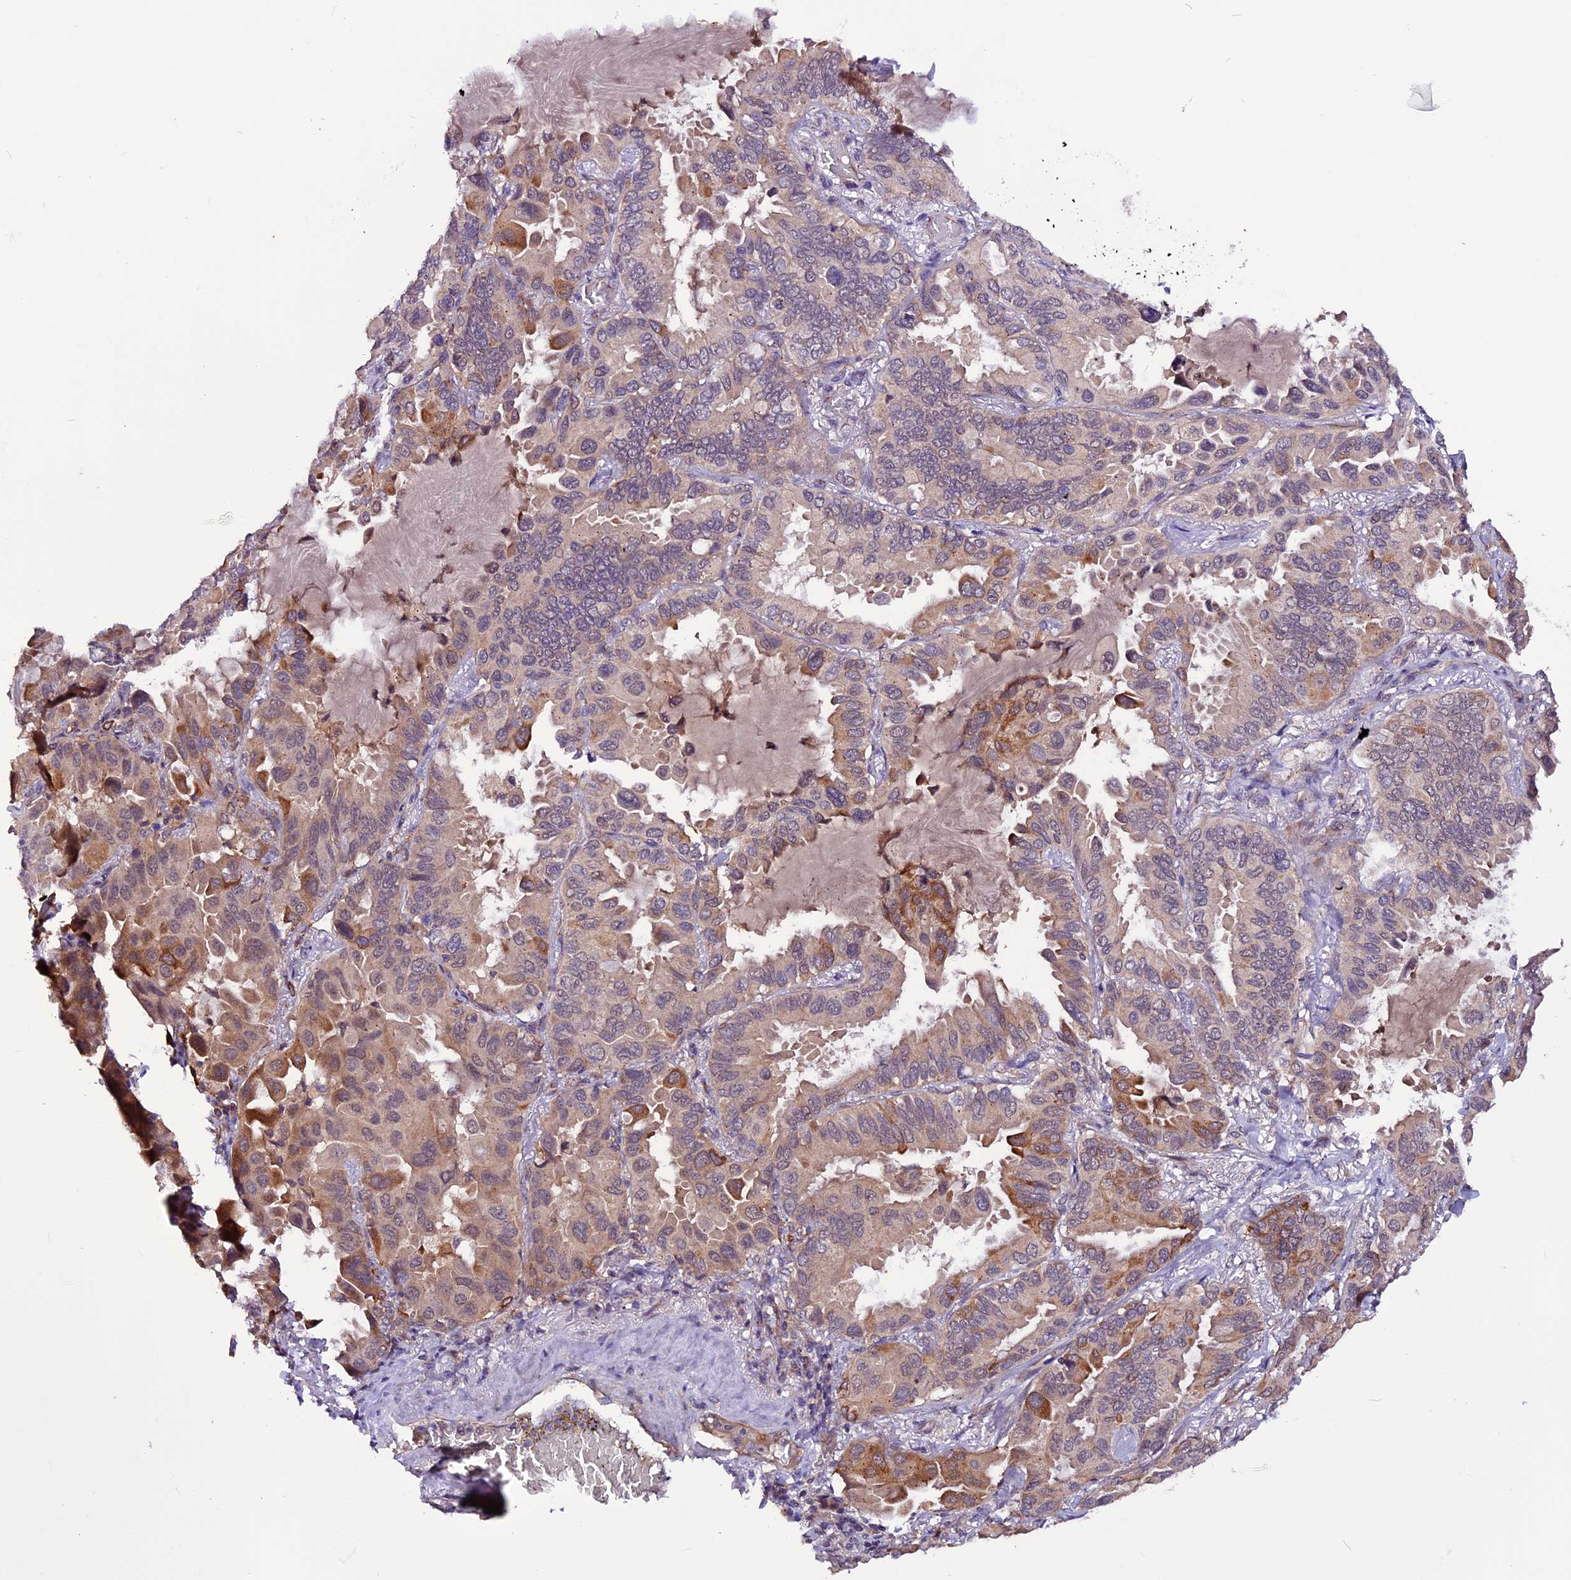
{"staining": {"intensity": "moderate", "quantity": "<25%", "location": "cytoplasmic/membranous"}, "tissue": "lung cancer", "cell_type": "Tumor cells", "image_type": "cancer", "snomed": [{"axis": "morphology", "description": "Adenocarcinoma, NOS"}, {"axis": "topography", "description": "Lung"}], "caption": "DAB immunohistochemical staining of human lung adenocarcinoma reveals moderate cytoplasmic/membranous protein positivity in approximately <25% of tumor cells.", "gene": "RINL", "patient": {"sex": "male", "age": 64}}